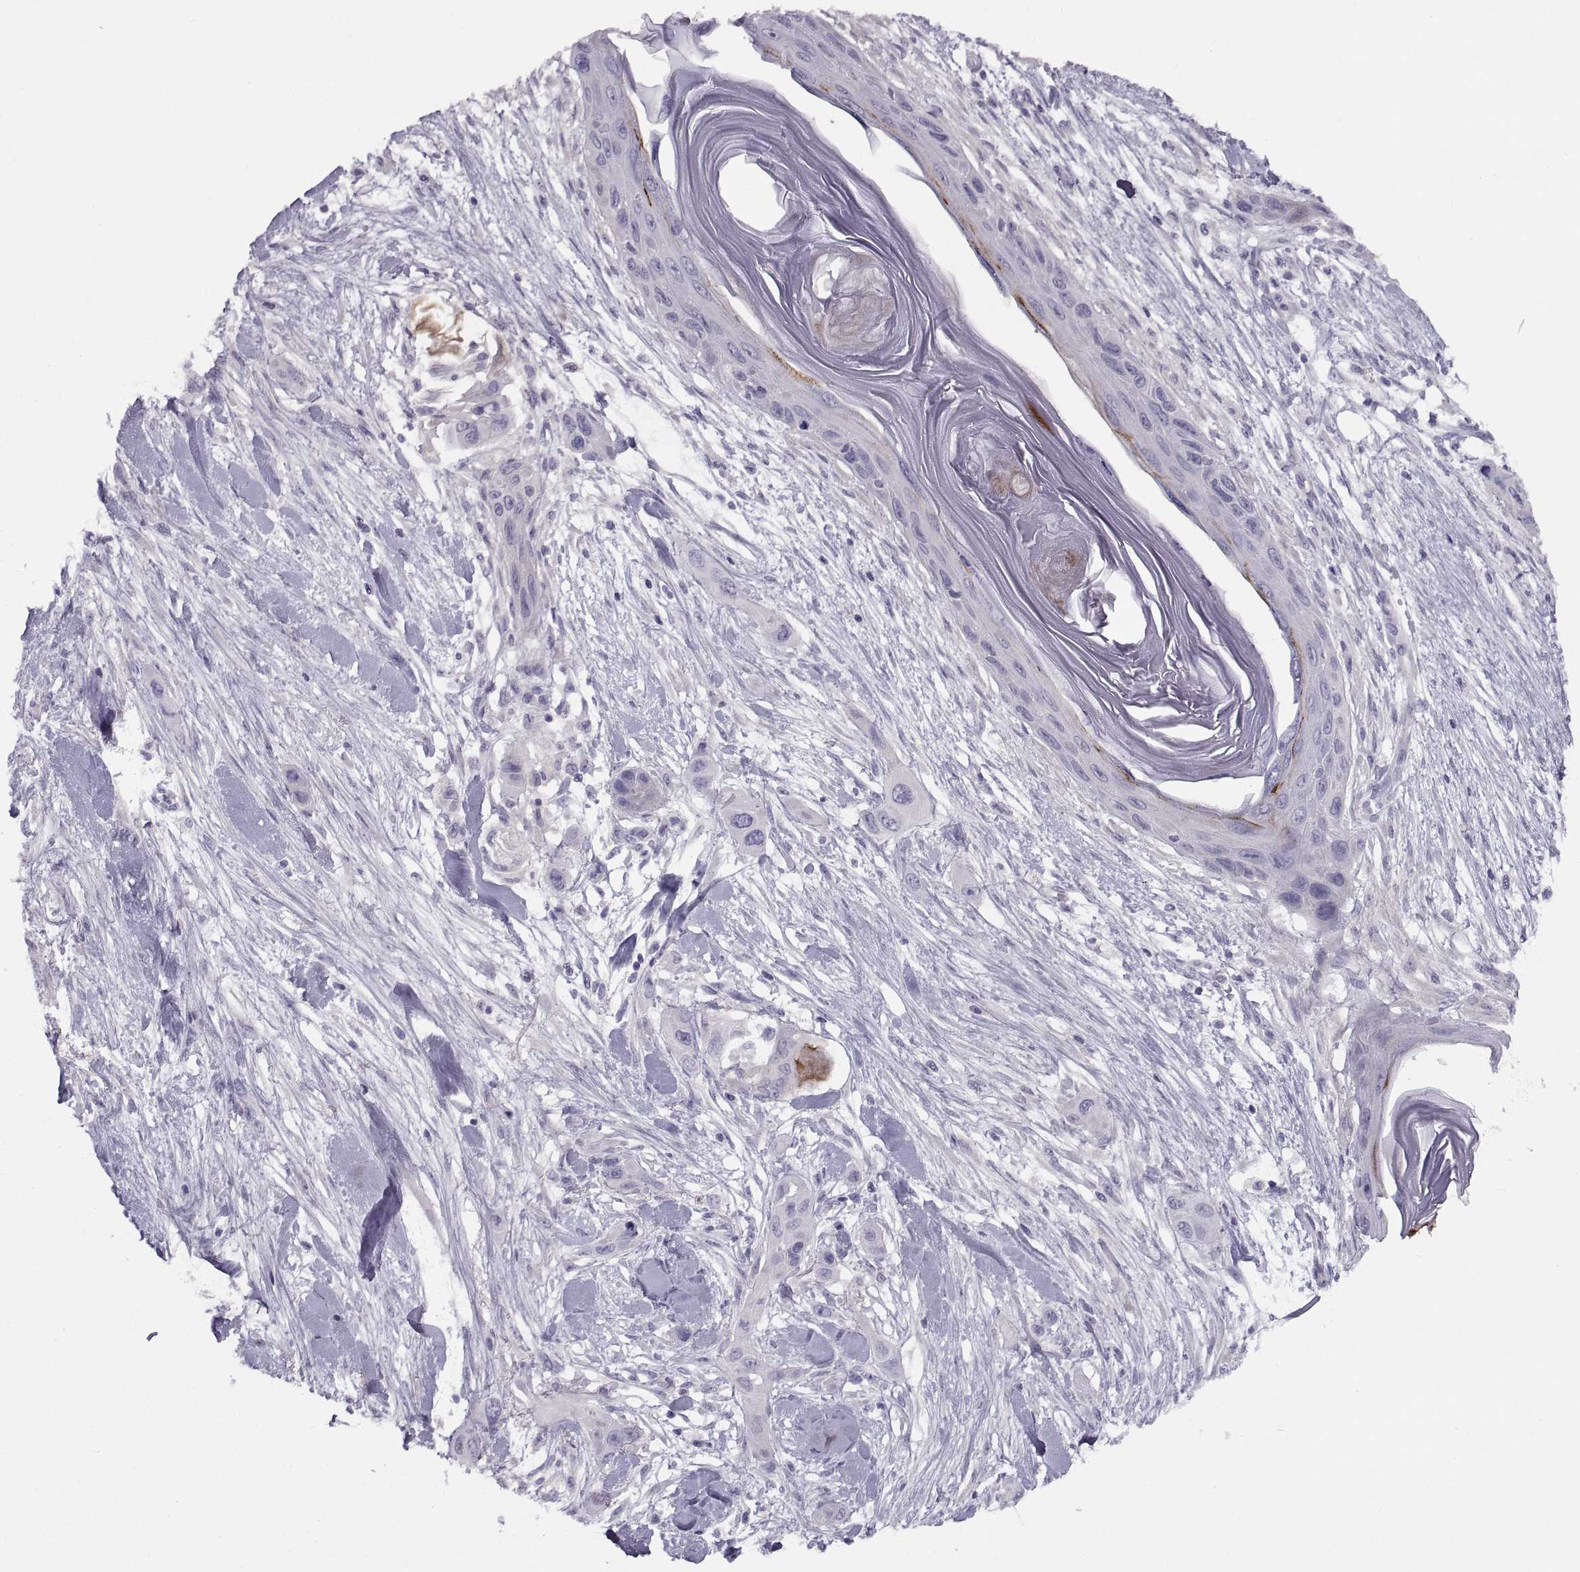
{"staining": {"intensity": "negative", "quantity": "none", "location": "none"}, "tissue": "skin cancer", "cell_type": "Tumor cells", "image_type": "cancer", "snomed": [{"axis": "morphology", "description": "Squamous cell carcinoma, NOS"}, {"axis": "topography", "description": "Skin"}], "caption": "DAB (3,3'-diaminobenzidine) immunohistochemical staining of human skin cancer shows no significant expression in tumor cells.", "gene": "BSPH1", "patient": {"sex": "male", "age": 79}}